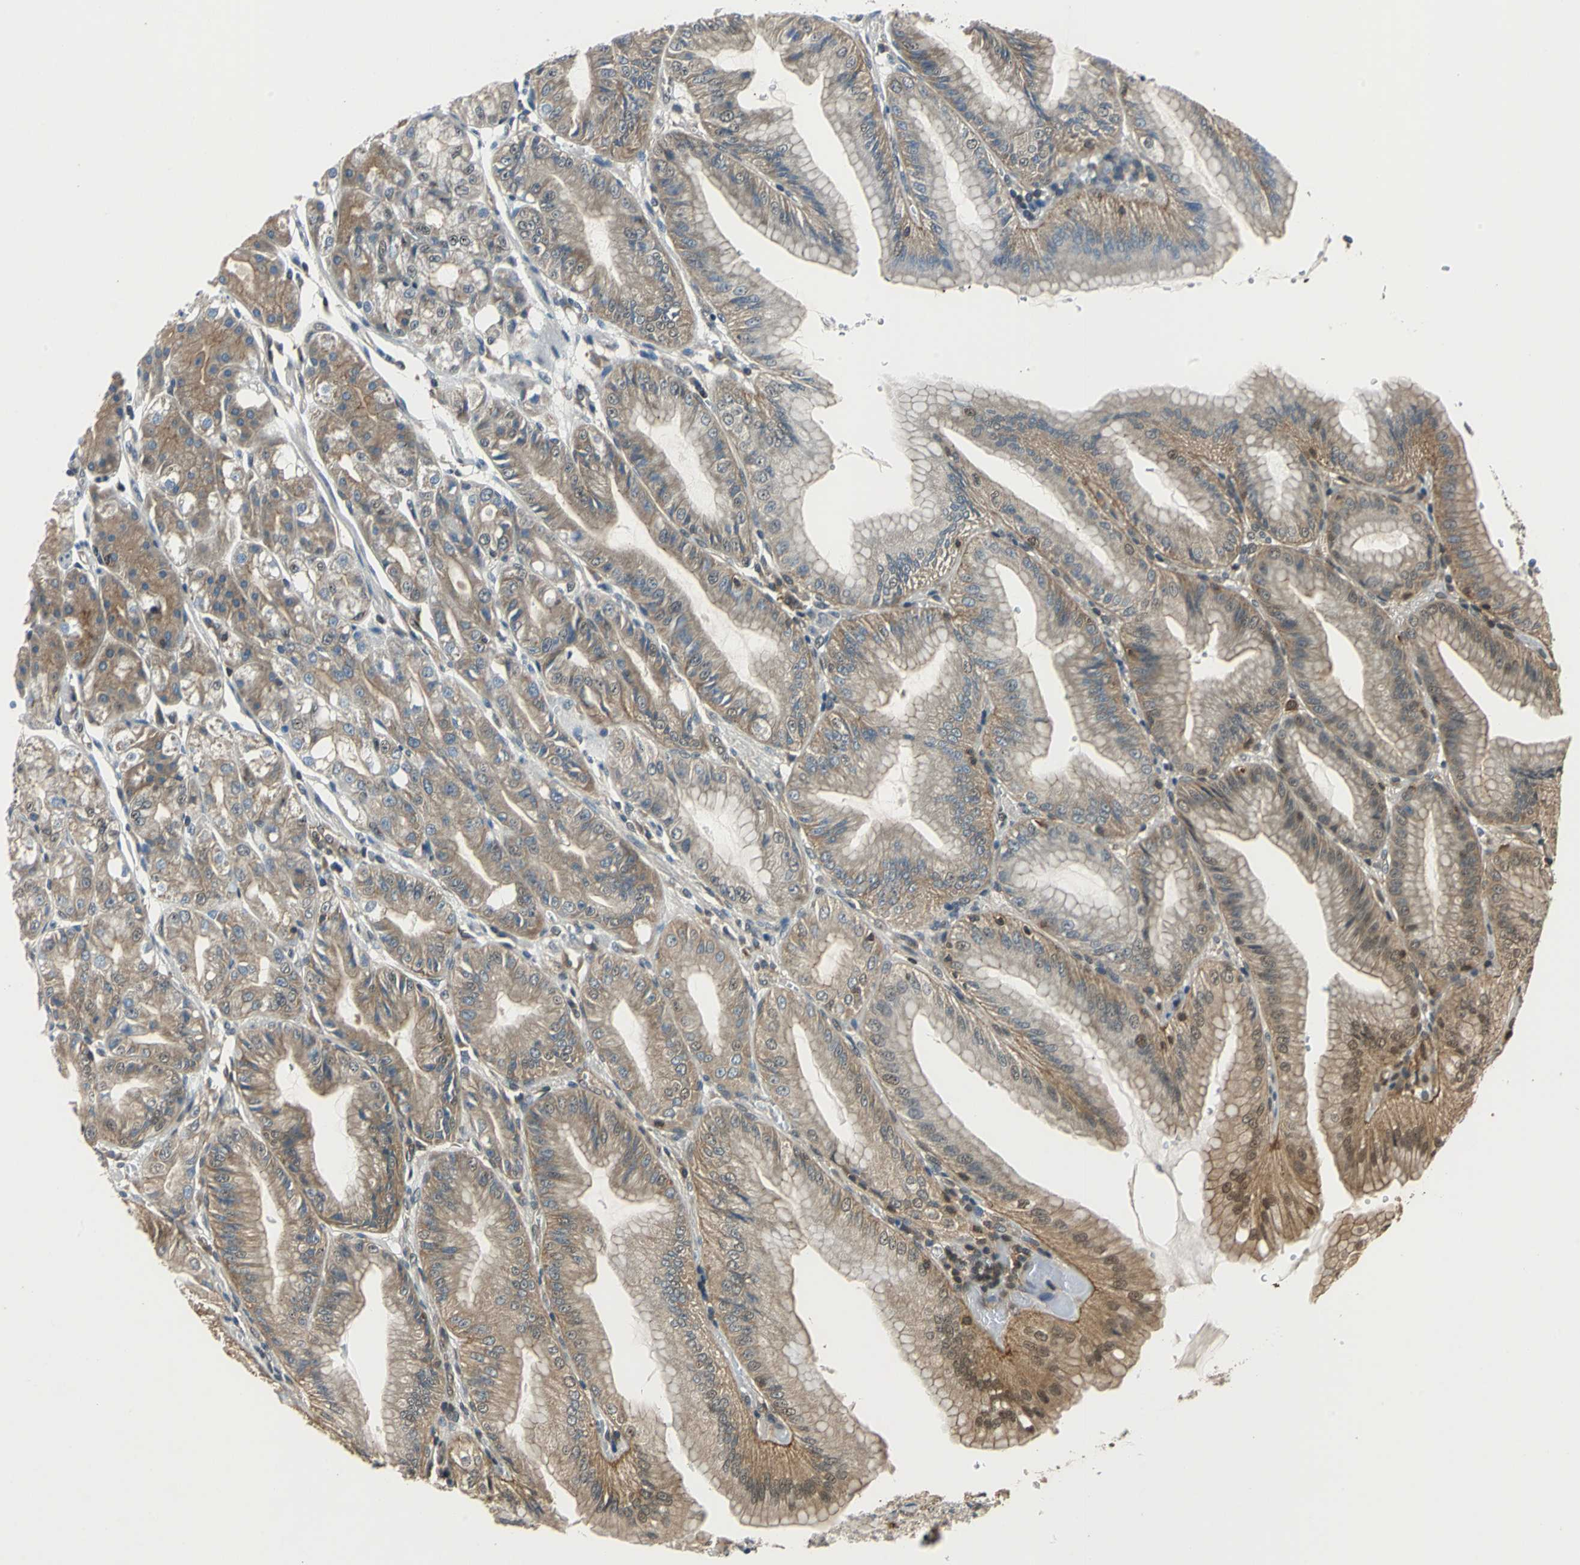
{"staining": {"intensity": "moderate", "quantity": ">75%", "location": "cytoplasmic/membranous,nuclear"}, "tissue": "stomach", "cell_type": "Glandular cells", "image_type": "normal", "snomed": [{"axis": "morphology", "description": "Normal tissue, NOS"}, {"axis": "topography", "description": "Stomach, lower"}], "caption": "Normal stomach shows moderate cytoplasmic/membranous,nuclear staining in about >75% of glandular cells, visualized by immunohistochemistry. The staining was performed using DAB (3,3'-diaminobenzidine) to visualize the protein expression in brown, while the nuclei were stained in blue with hematoxylin (Magnification: 20x).", "gene": "ARPC3", "patient": {"sex": "male", "age": 71}}